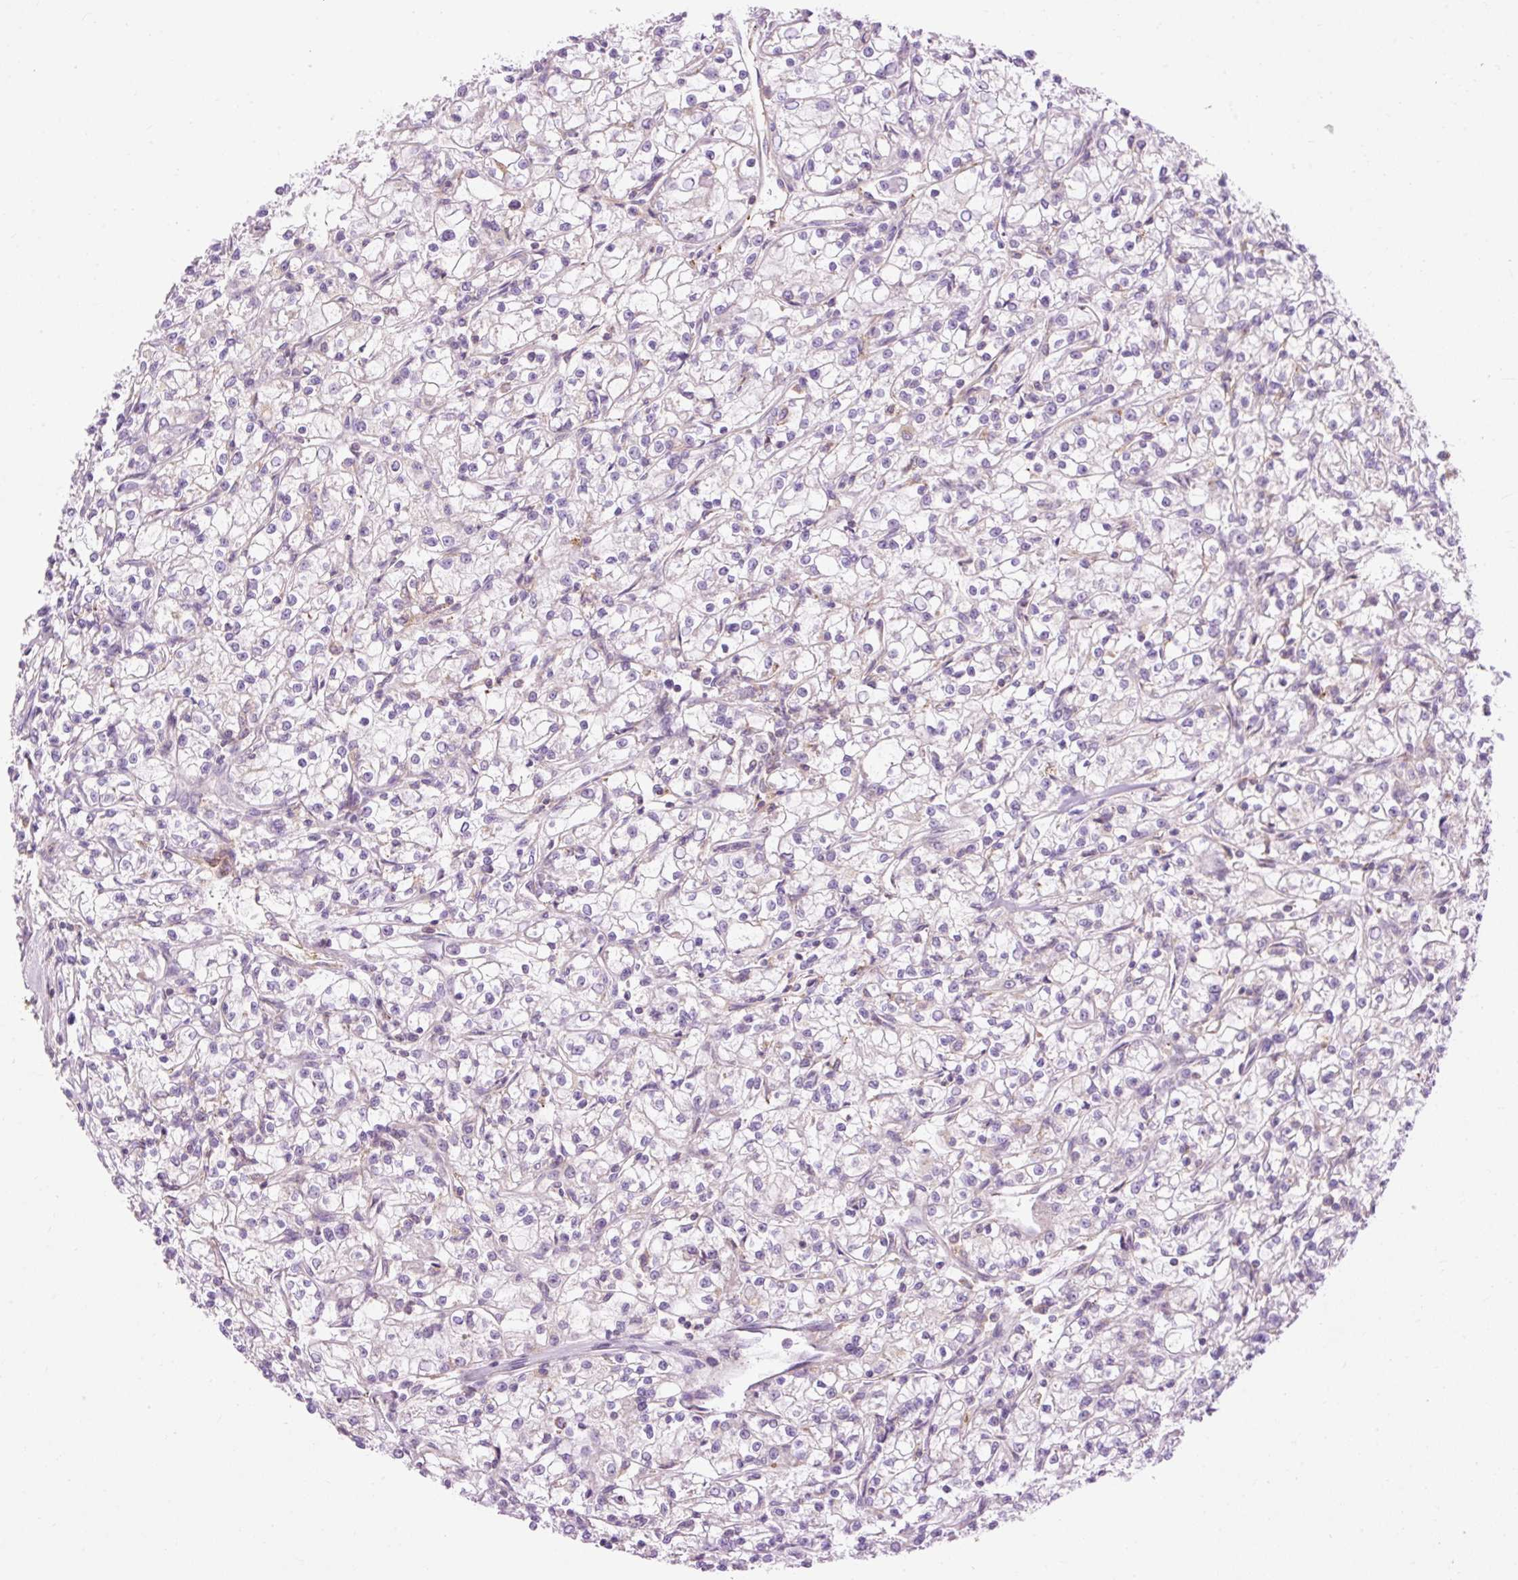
{"staining": {"intensity": "negative", "quantity": "none", "location": "none"}, "tissue": "renal cancer", "cell_type": "Tumor cells", "image_type": "cancer", "snomed": [{"axis": "morphology", "description": "Adenocarcinoma, NOS"}, {"axis": "topography", "description": "Kidney"}], "caption": "Image shows no protein expression in tumor cells of adenocarcinoma (renal) tissue.", "gene": "CD83", "patient": {"sex": "female", "age": 59}}